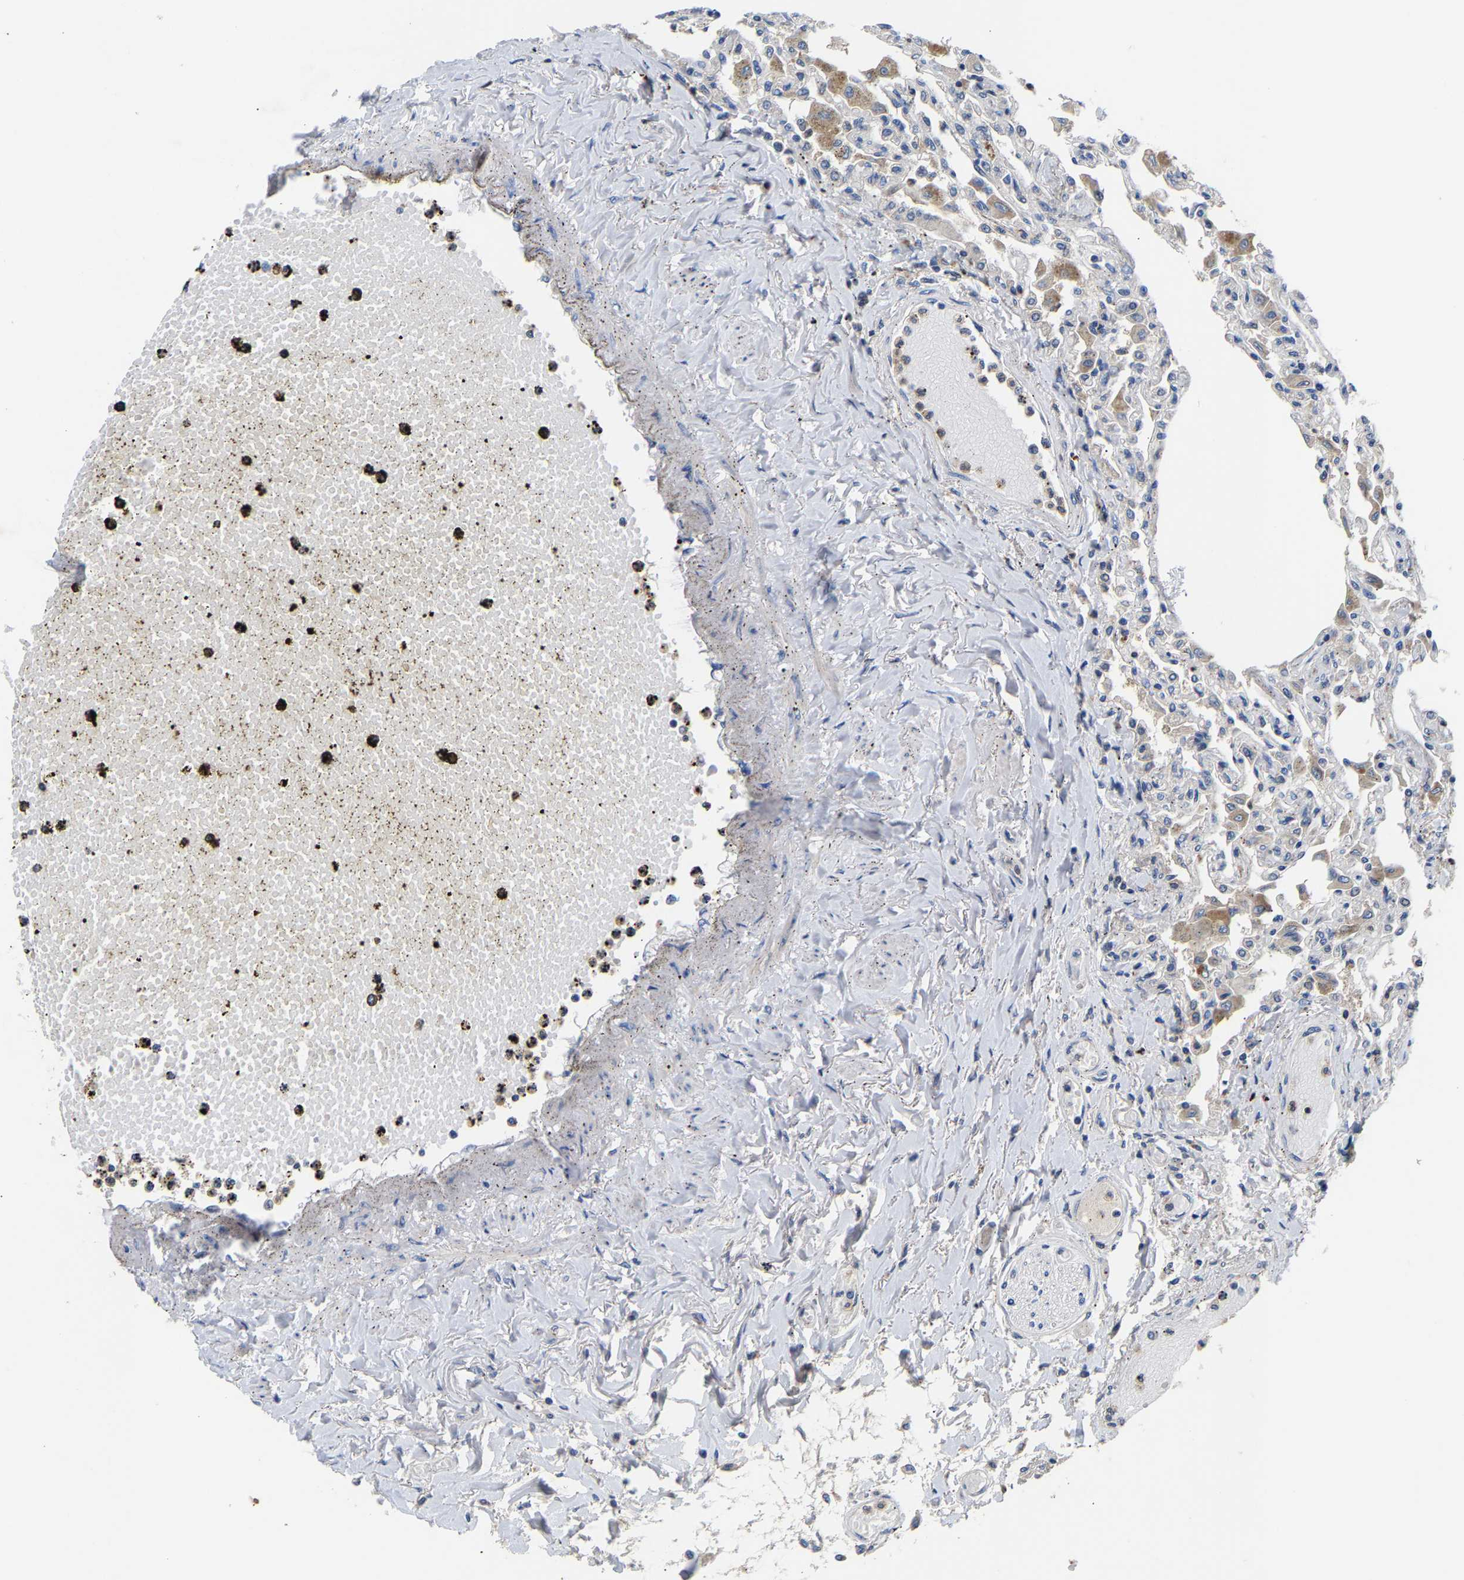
{"staining": {"intensity": "negative", "quantity": "none", "location": "none"}, "tissue": "lung", "cell_type": "Alveolar cells", "image_type": "normal", "snomed": [{"axis": "morphology", "description": "Normal tissue, NOS"}, {"axis": "topography", "description": "Bronchus"}, {"axis": "topography", "description": "Lung"}], "caption": "The histopathology image displays no staining of alveolar cells in unremarkable lung.", "gene": "CCDC171", "patient": {"sex": "female", "age": 49}}